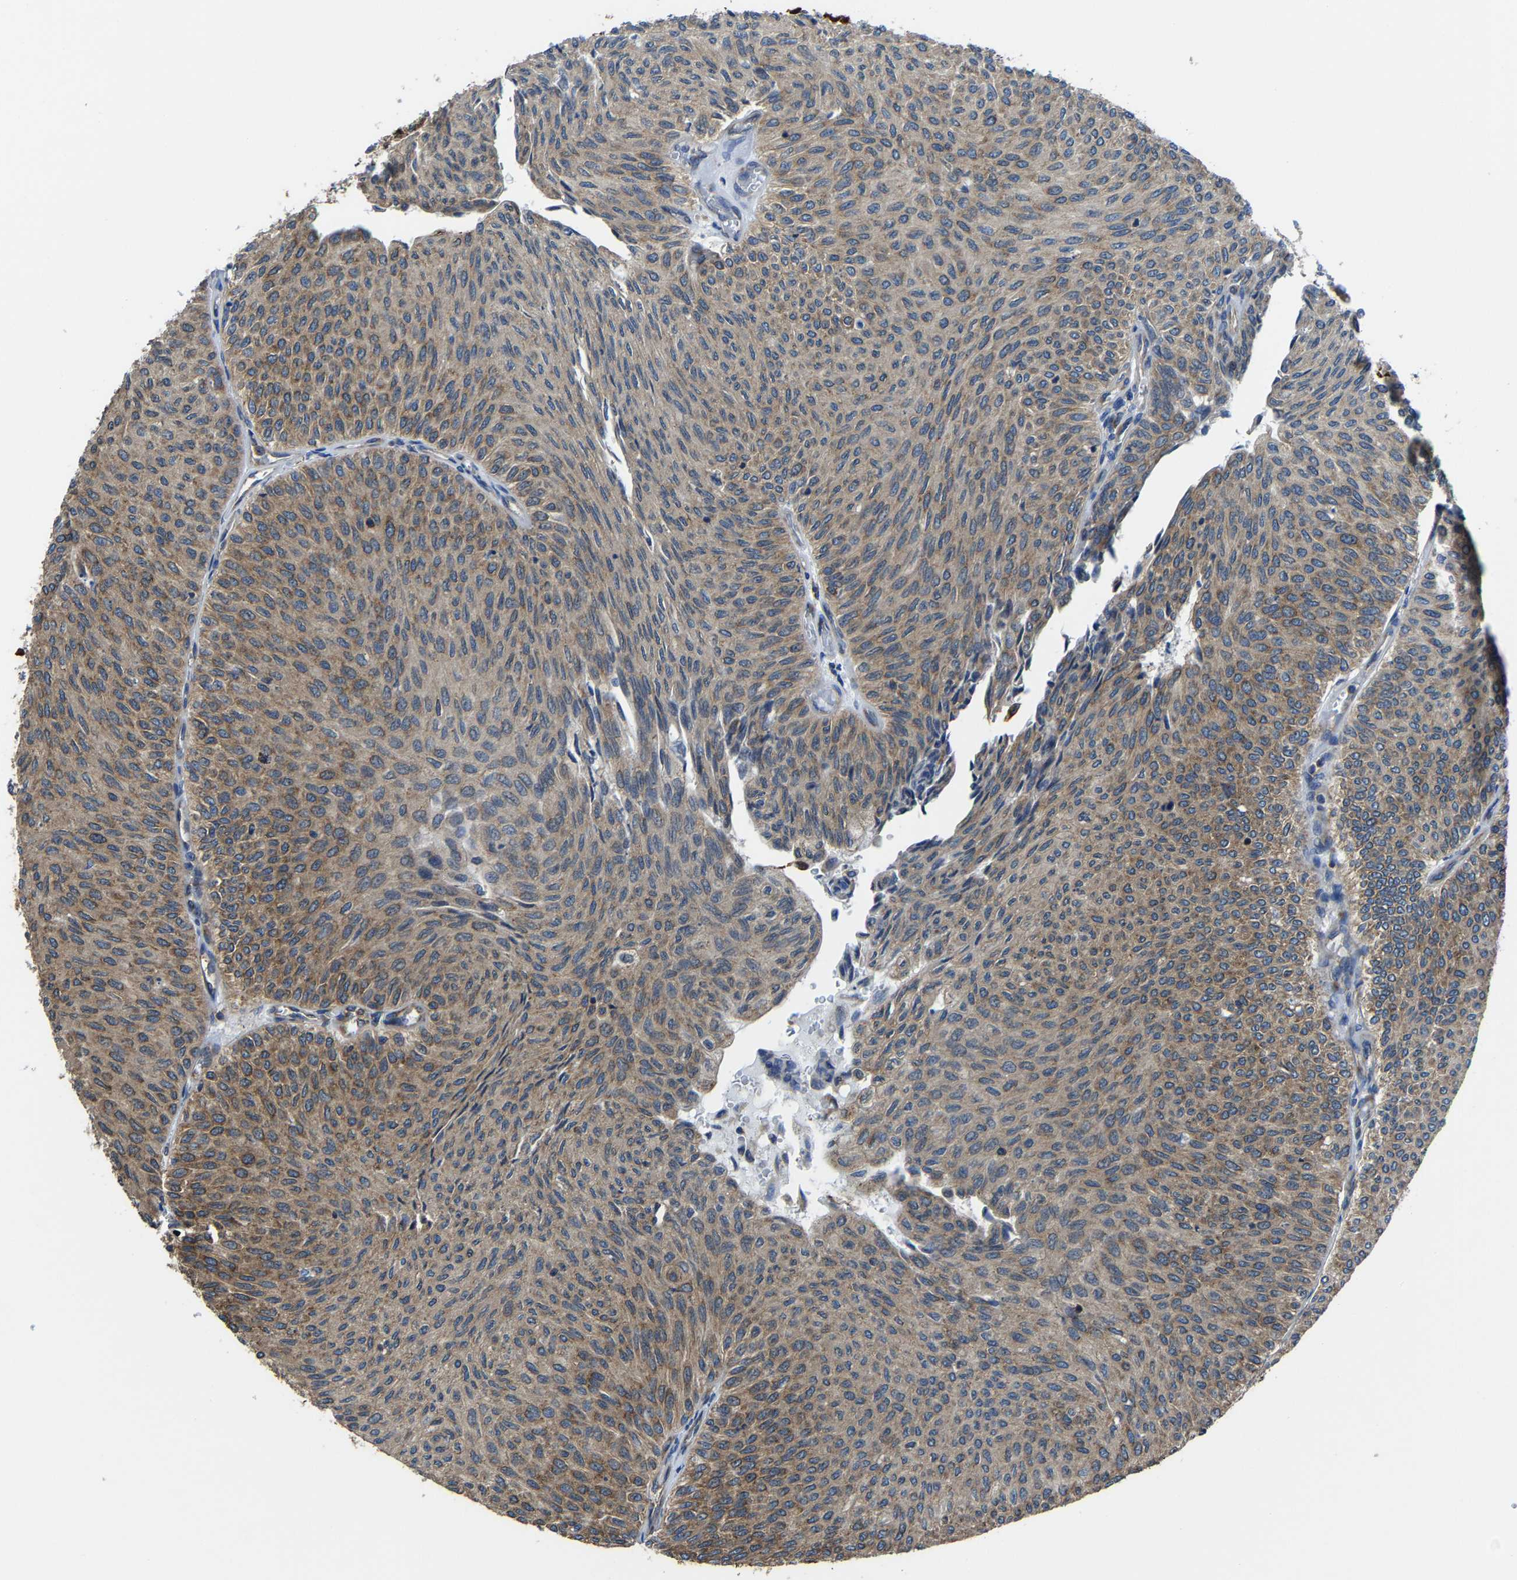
{"staining": {"intensity": "strong", "quantity": "25%-75%", "location": "cytoplasmic/membranous"}, "tissue": "urothelial cancer", "cell_type": "Tumor cells", "image_type": "cancer", "snomed": [{"axis": "morphology", "description": "Urothelial carcinoma, Low grade"}, {"axis": "topography", "description": "Urinary bladder"}], "caption": "Tumor cells reveal high levels of strong cytoplasmic/membranous expression in approximately 25%-75% of cells in urothelial carcinoma (low-grade). Nuclei are stained in blue.", "gene": "G3BP2", "patient": {"sex": "male", "age": 78}}